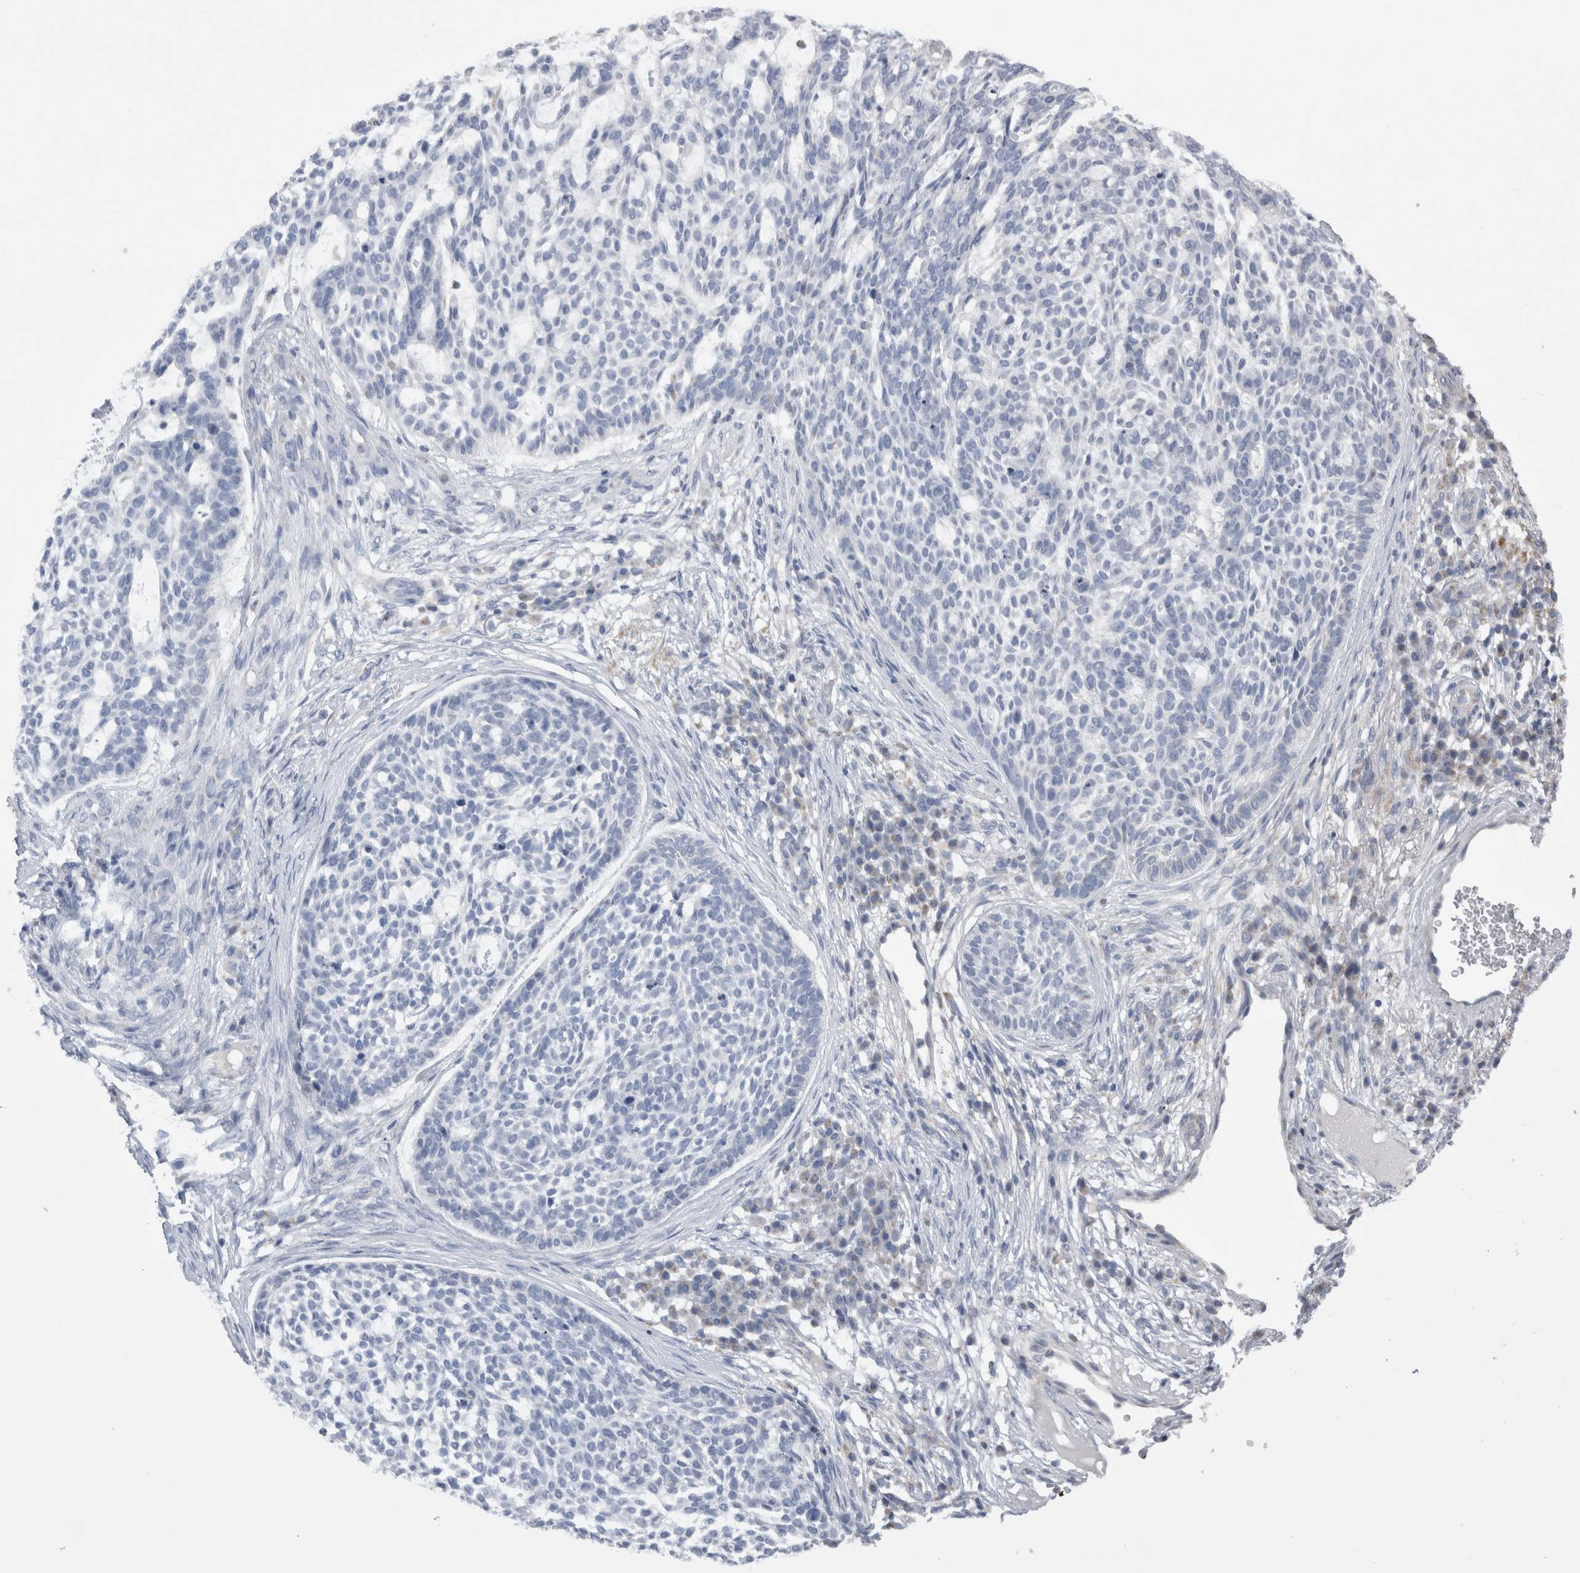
{"staining": {"intensity": "negative", "quantity": "none", "location": "none"}, "tissue": "skin cancer", "cell_type": "Tumor cells", "image_type": "cancer", "snomed": [{"axis": "morphology", "description": "Basal cell carcinoma"}, {"axis": "topography", "description": "Skin"}], "caption": "Photomicrograph shows no protein positivity in tumor cells of skin cancer (basal cell carcinoma) tissue.", "gene": "DHRS4", "patient": {"sex": "female", "age": 64}}